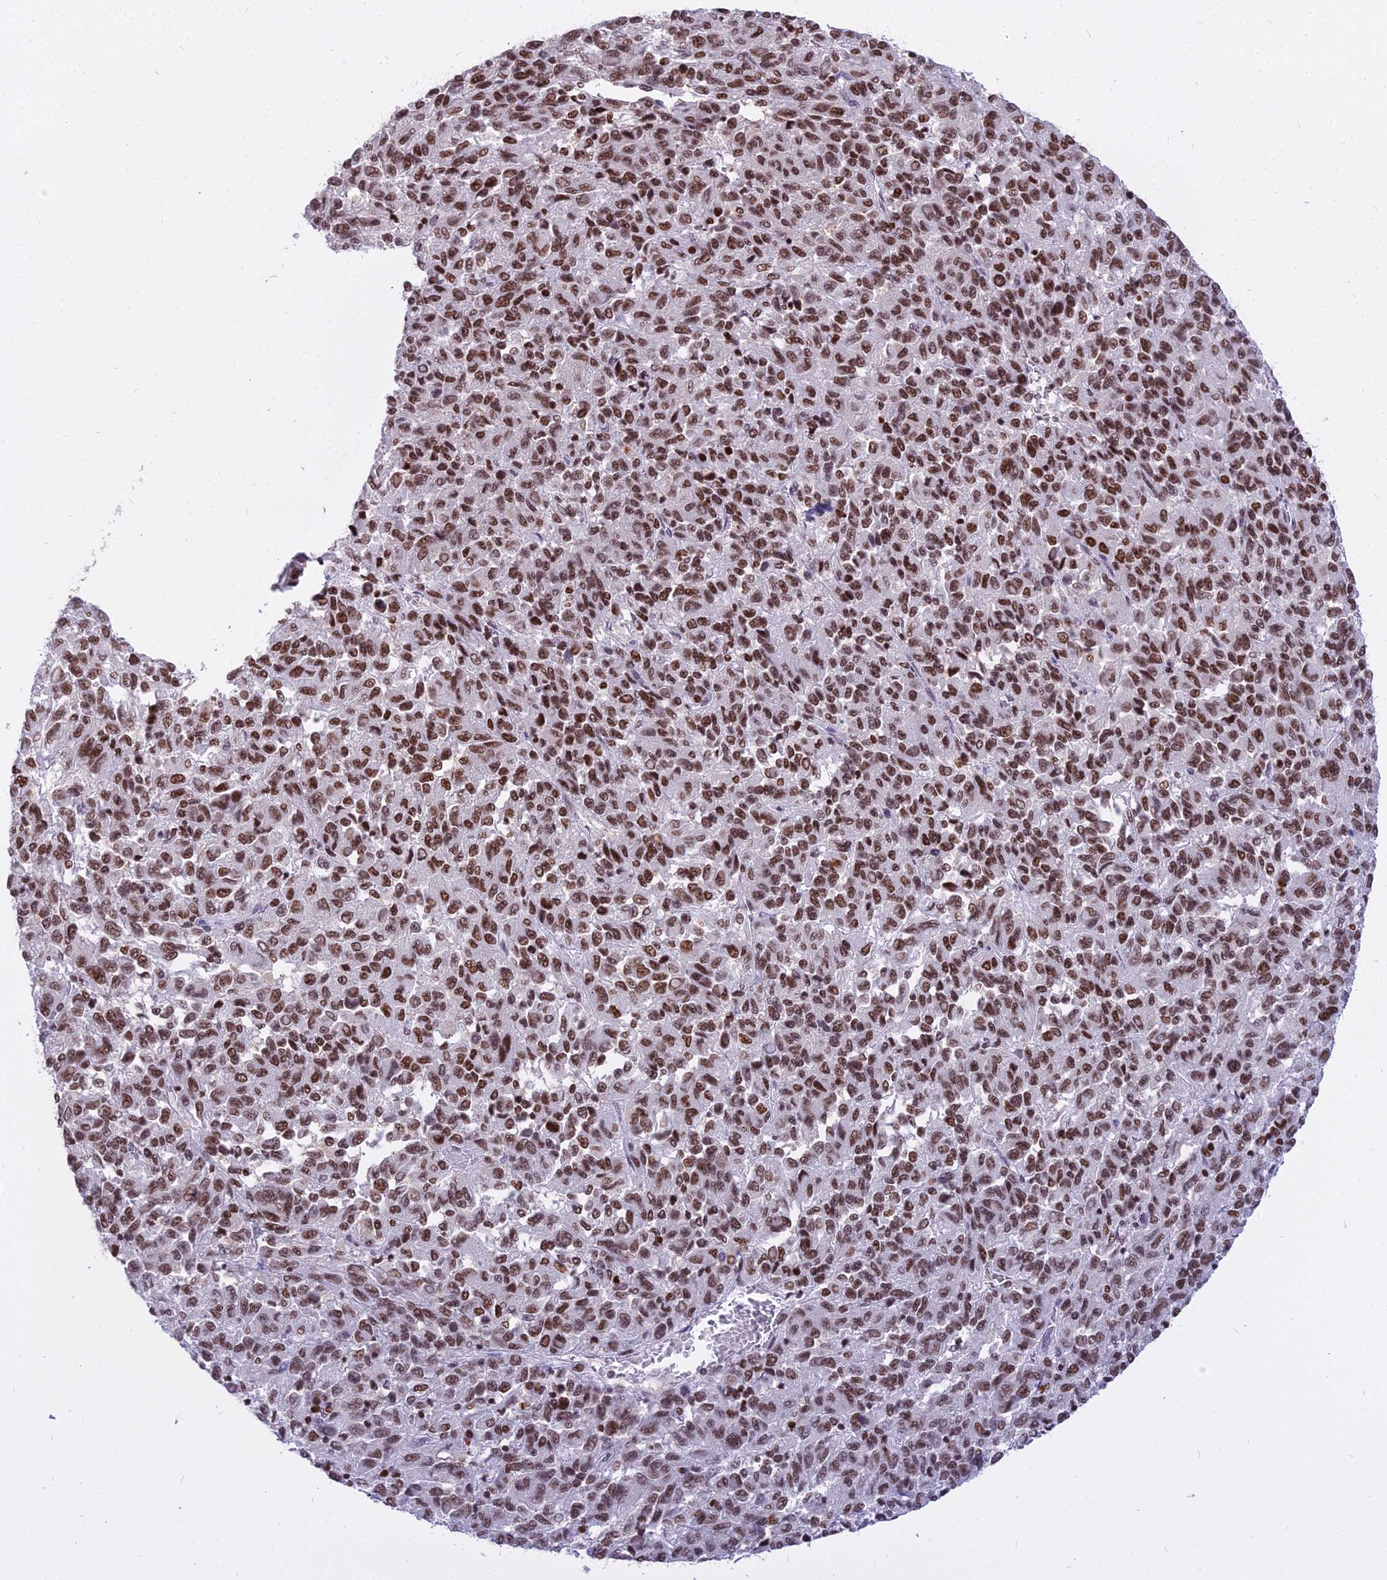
{"staining": {"intensity": "moderate", "quantity": ">75%", "location": "nuclear"}, "tissue": "melanoma", "cell_type": "Tumor cells", "image_type": "cancer", "snomed": [{"axis": "morphology", "description": "Malignant melanoma, Metastatic site"}, {"axis": "topography", "description": "Lung"}], "caption": "Immunohistochemistry of human malignant melanoma (metastatic site) shows medium levels of moderate nuclear staining in about >75% of tumor cells.", "gene": "PARP1", "patient": {"sex": "male", "age": 64}}